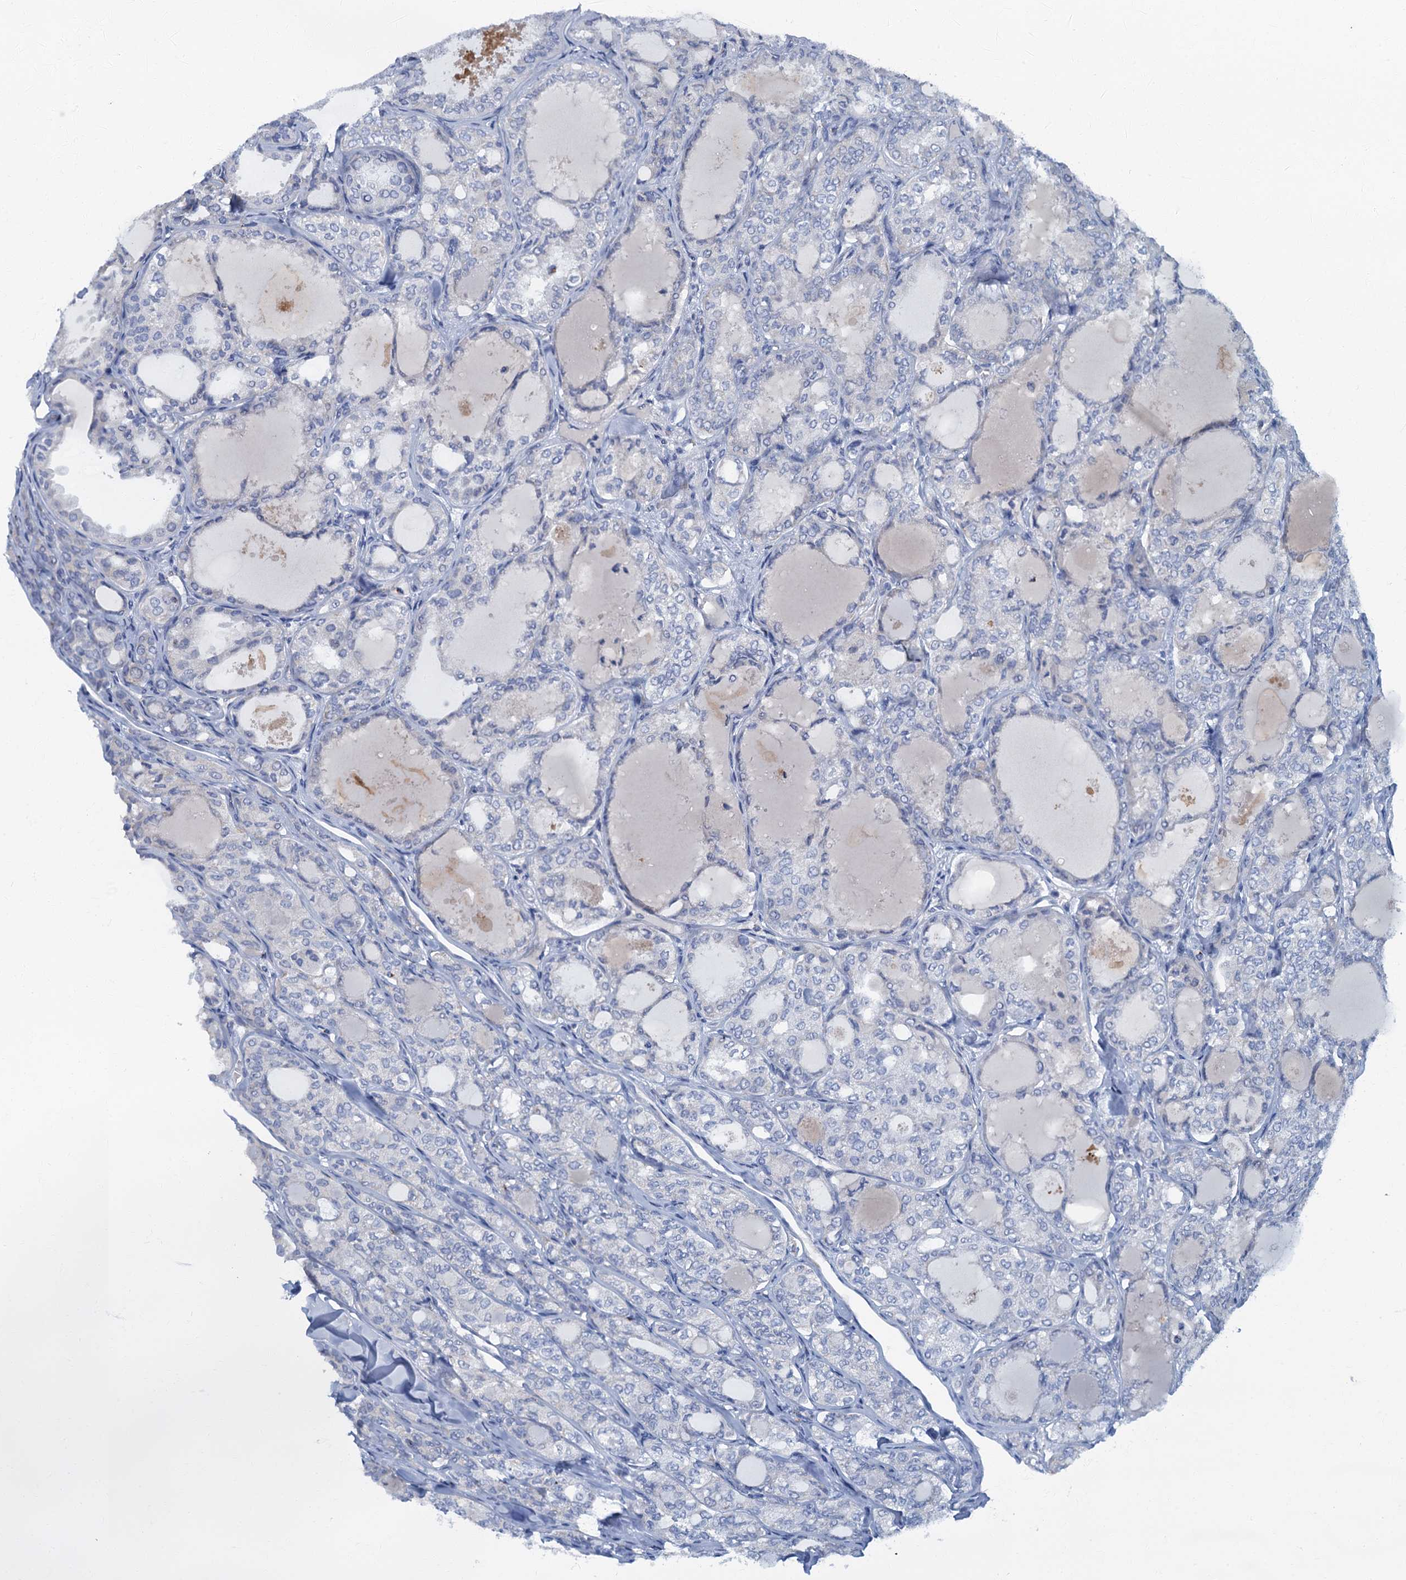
{"staining": {"intensity": "negative", "quantity": "none", "location": "none"}, "tissue": "thyroid cancer", "cell_type": "Tumor cells", "image_type": "cancer", "snomed": [{"axis": "morphology", "description": "Follicular adenoma carcinoma, NOS"}, {"axis": "topography", "description": "Thyroid gland"}], "caption": "Tumor cells show no significant protein expression in thyroid cancer.", "gene": "LYPD3", "patient": {"sex": "male", "age": 75}}